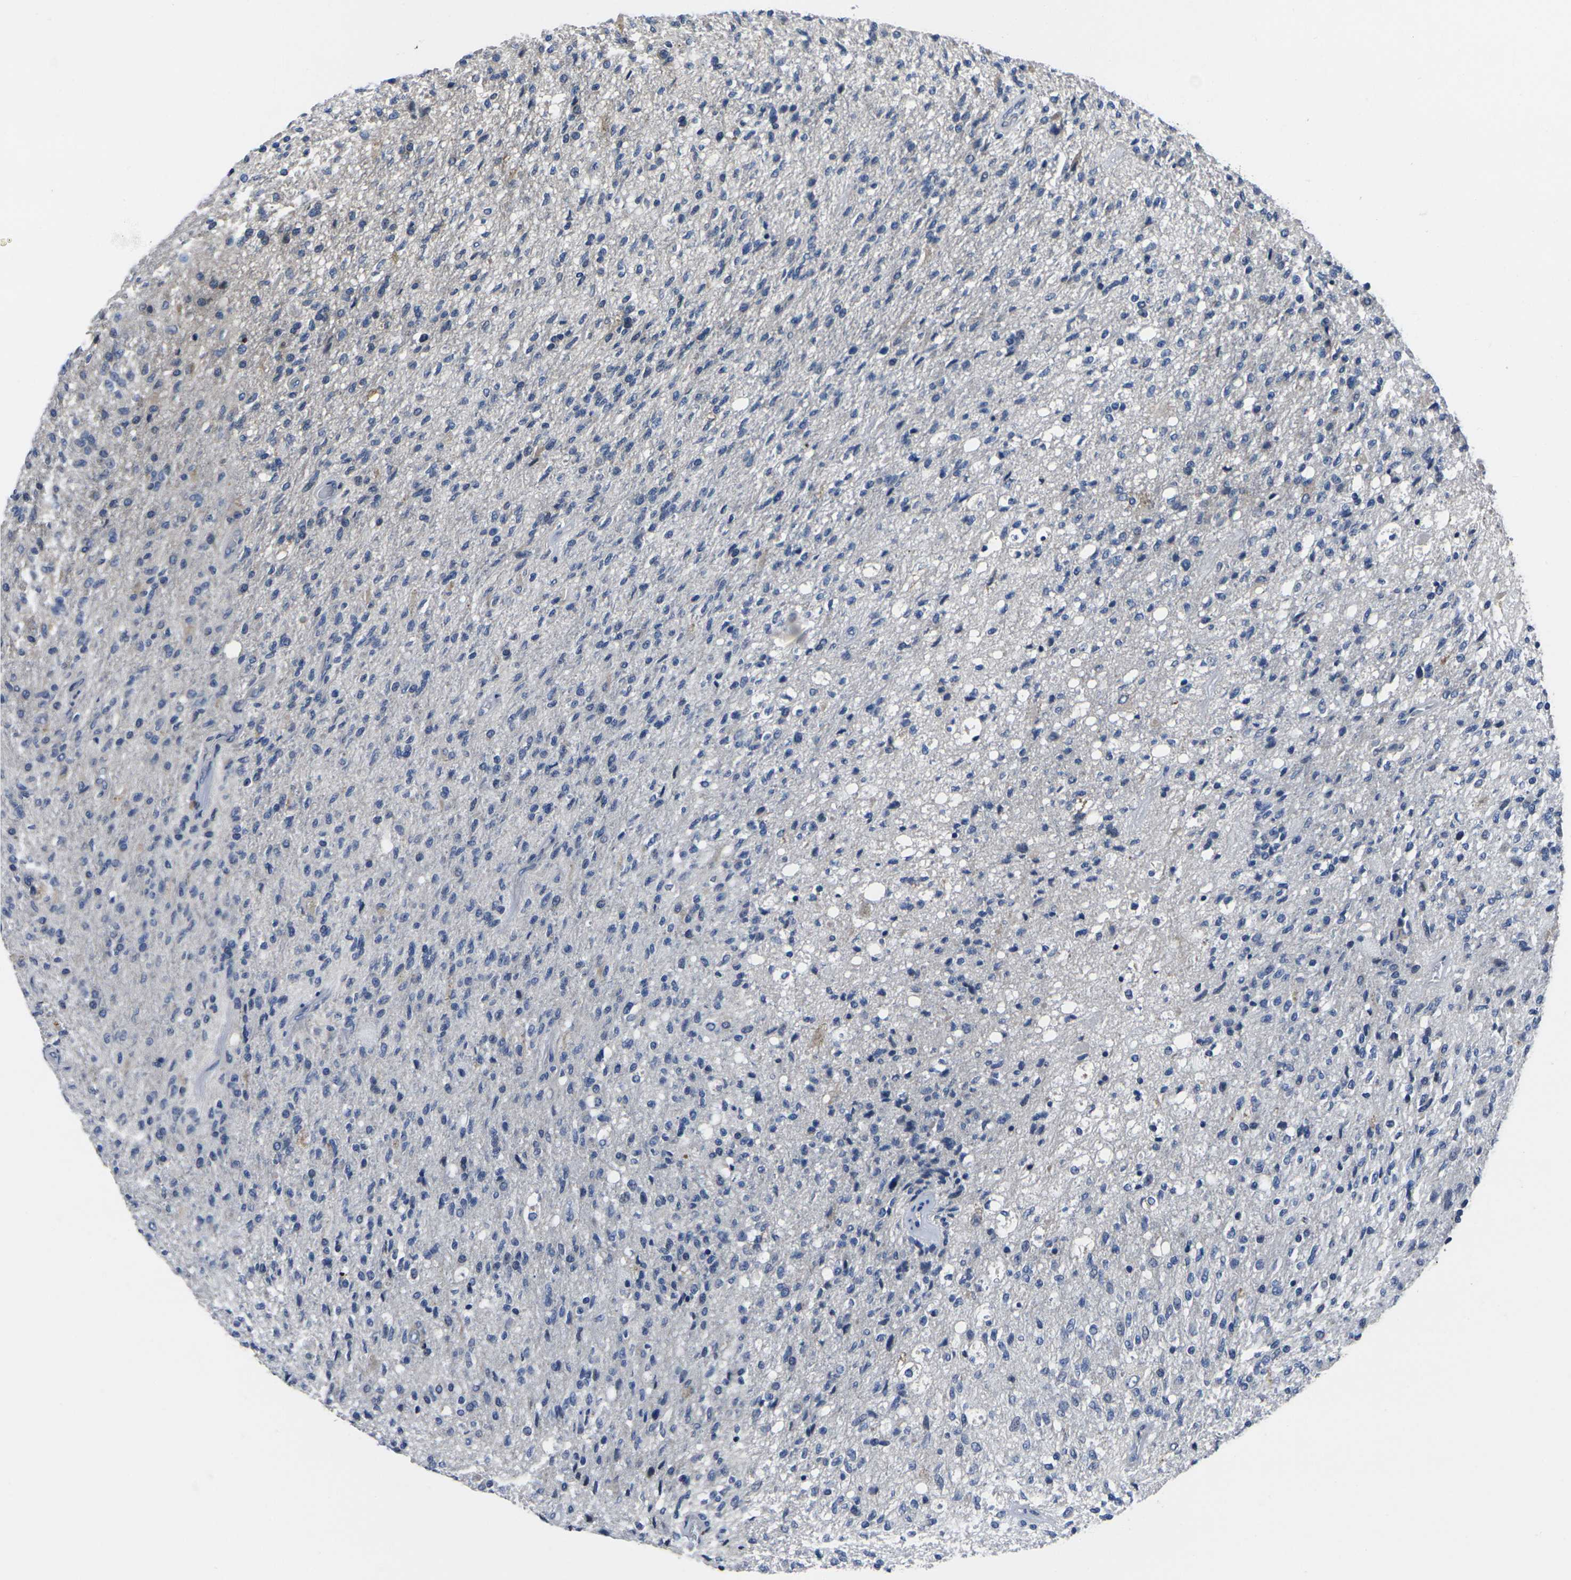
{"staining": {"intensity": "negative", "quantity": "none", "location": "none"}, "tissue": "glioma", "cell_type": "Tumor cells", "image_type": "cancer", "snomed": [{"axis": "morphology", "description": "Normal tissue, NOS"}, {"axis": "morphology", "description": "Glioma, malignant, High grade"}, {"axis": "topography", "description": "Cerebral cortex"}], "caption": "Immunohistochemistry (IHC) micrograph of human malignant glioma (high-grade) stained for a protein (brown), which demonstrates no expression in tumor cells.", "gene": "CYP2C8", "patient": {"sex": "male", "age": 77}}